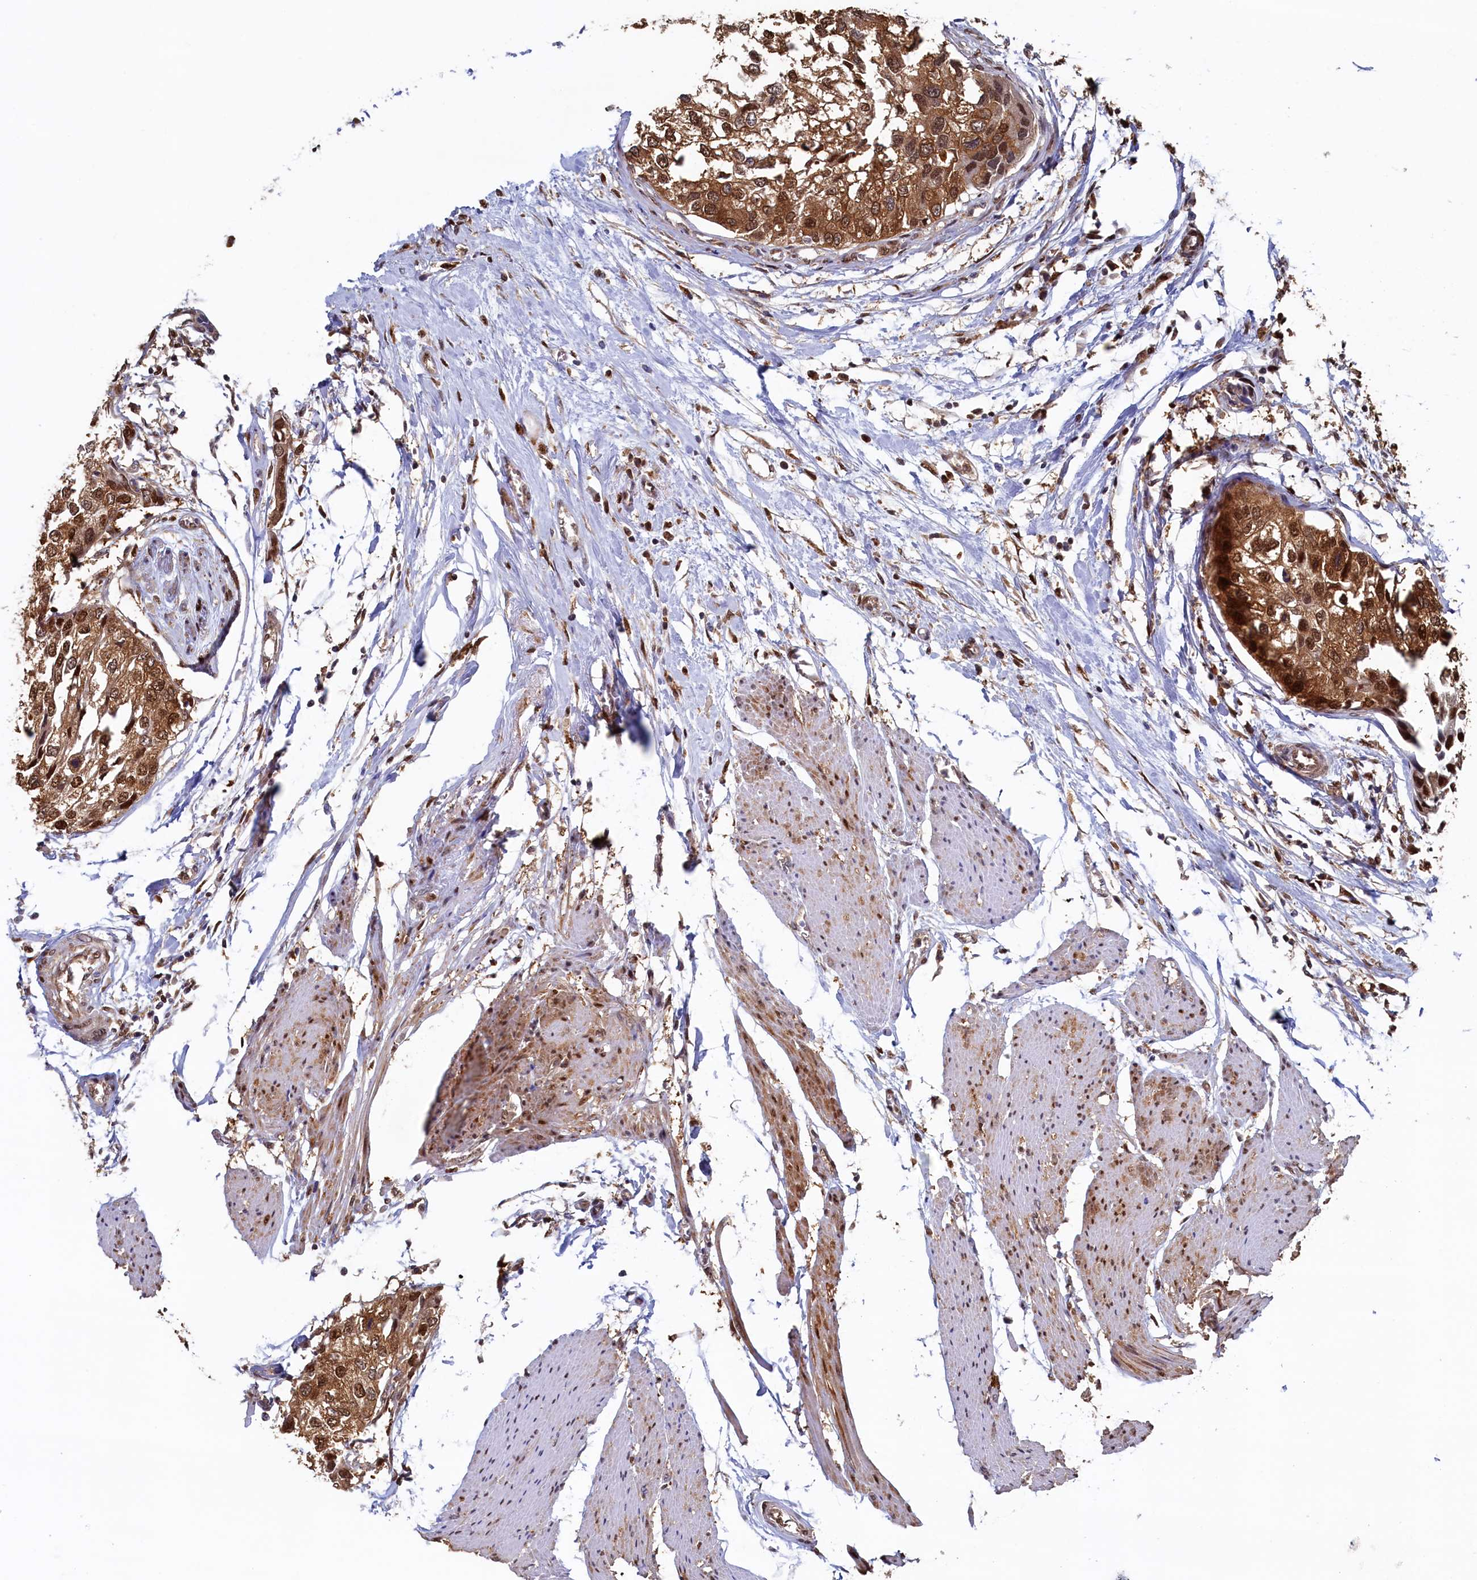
{"staining": {"intensity": "moderate", "quantity": ">75%", "location": "cytoplasmic/membranous,nuclear"}, "tissue": "urothelial cancer", "cell_type": "Tumor cells", "image_type": "cancer", "snomed": [{"axis": "morphology", "description": "Urothelial carcinoma, High grade"}, {"axis": "topography", "description": "Urinary bladder"}], "caption": "A micrograph showing moderate cytoplasmic/membranous and nuclear positivity in about >75% of tumor cells in urothelial carcinoma (high-grade), as visualized by brown immunohistochemical staining.", "gene": "AHCY", "patient": {"sex": "male", "age": 64}}